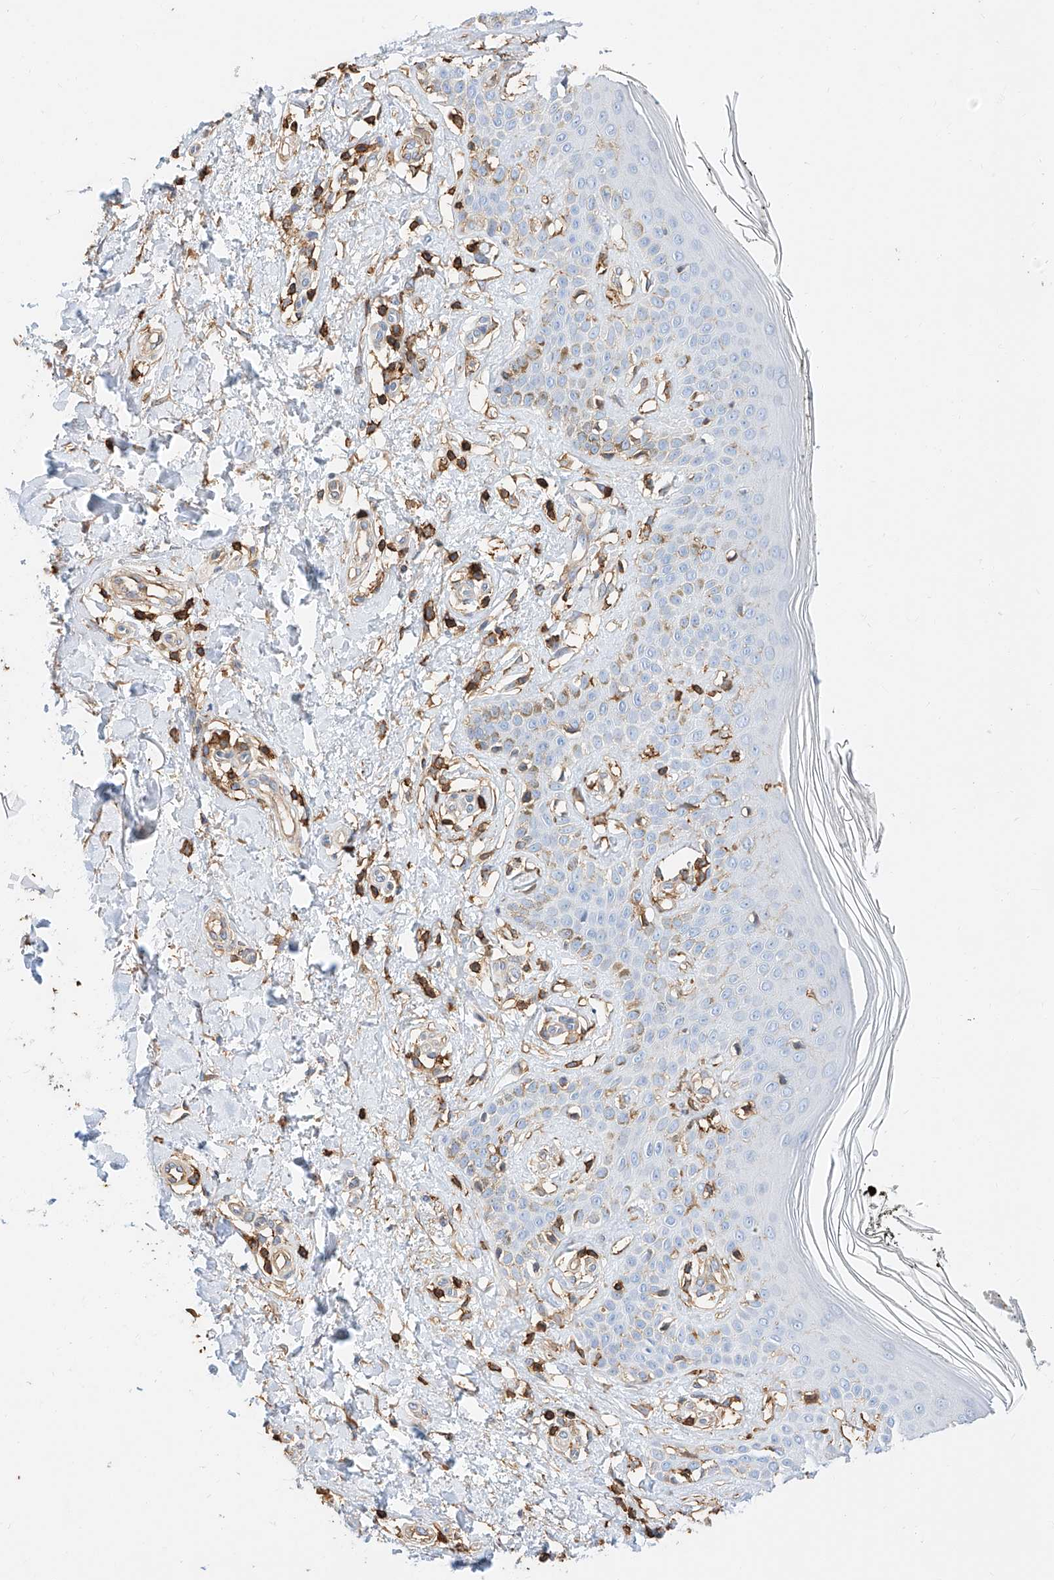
{"staining": {"intensity": "moderate", "quantity": "<25%", "location": "cytoplasmic/membranous"}, "tissue": "skin", "cell_type": "Fibroblasts", "image_type": "normal", "snomed": [{"axis": "morphology", "description": "Normal tissue, NOS"}, {"axis": "topography", "description": "Skin"}], "caption": "Unremarkable skin exhibits moderate cytoplasmic/membranous expression in about <25% of fibroblasts The protein is stained brown, and the nuclei are stained in blue (DAB (3,3'-diaminobenzidine) IHC with brightfield microscopy, high magnification)..", "gene": "WFS1", "patient": {"sex": "female", "age": 64}}